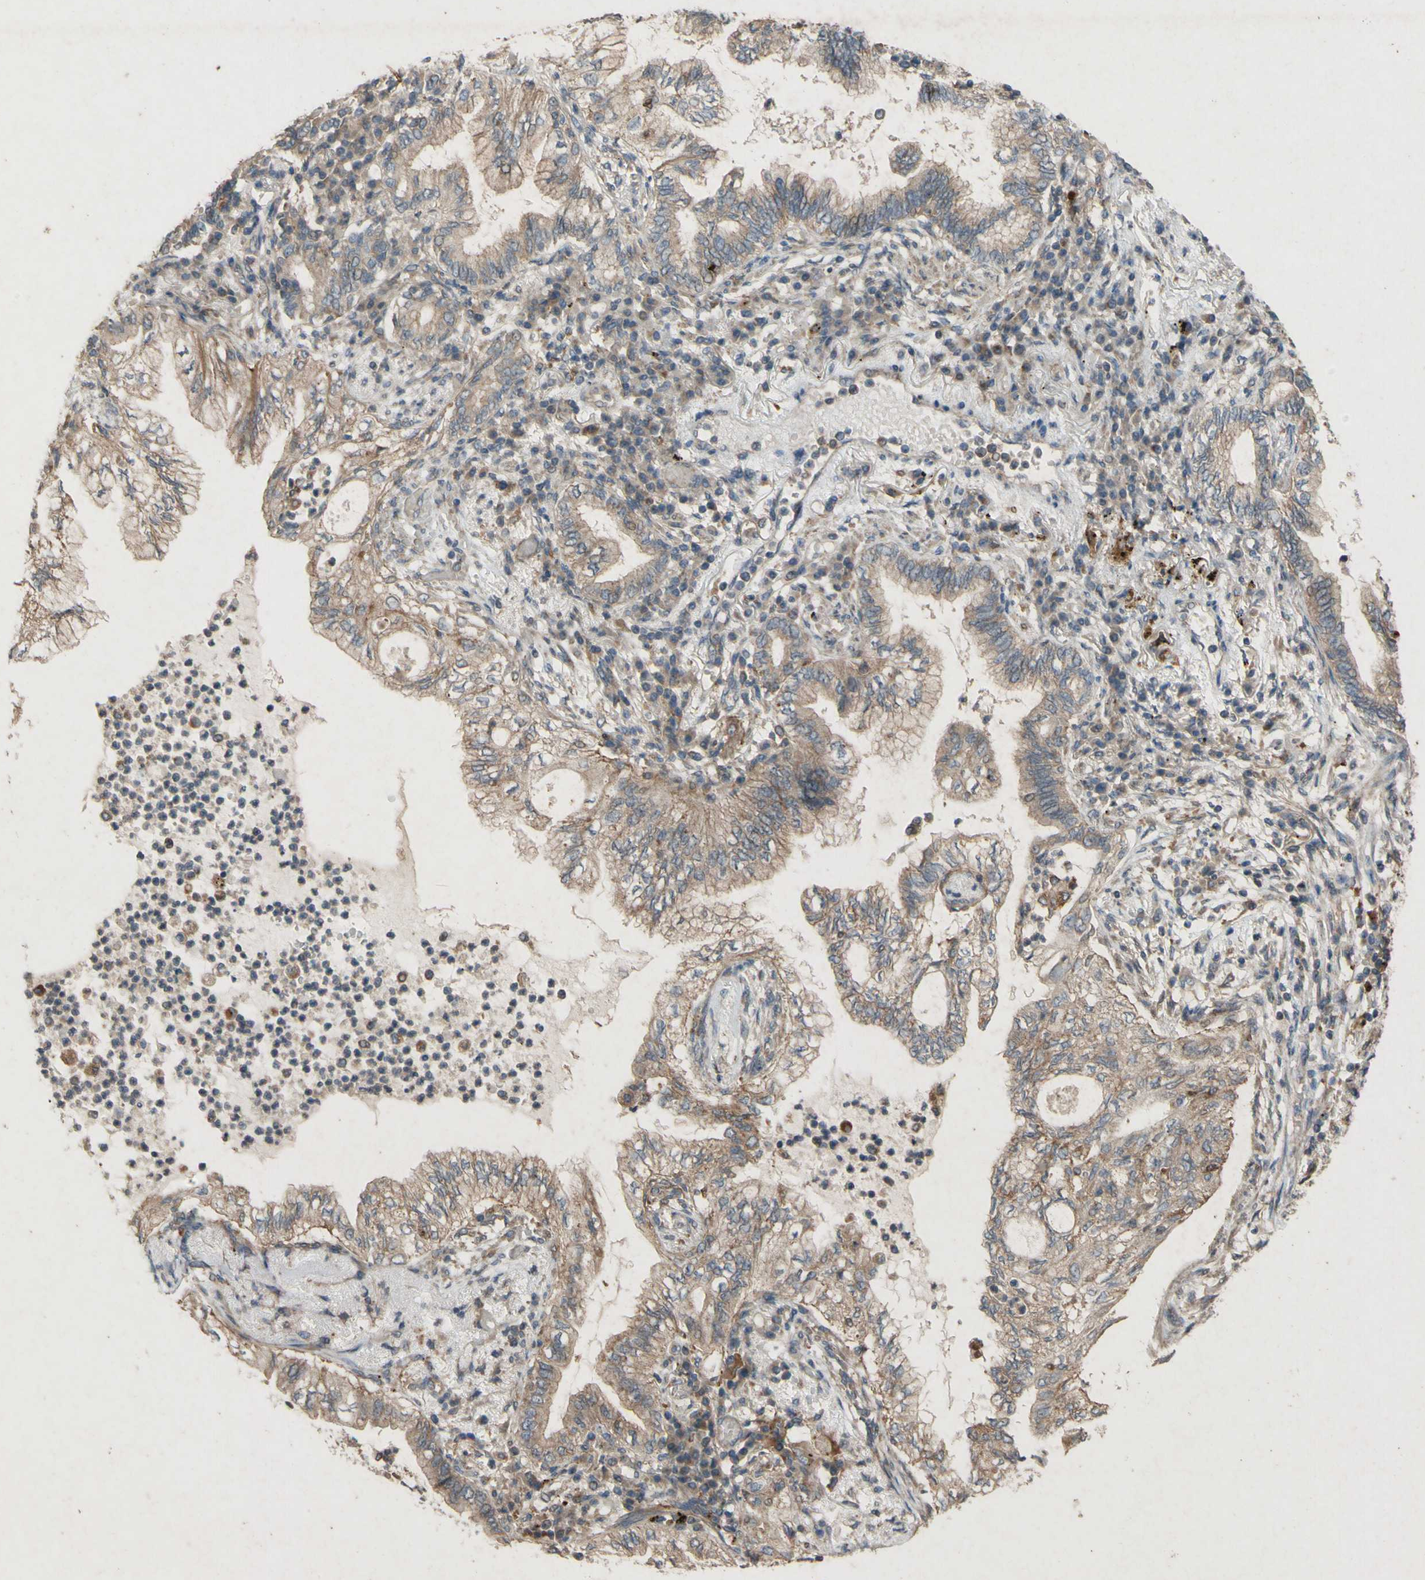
{"staining": {"intensity": "weak", "quantity": "25%-75%", "location": "cytoplasmic/membranous"}, "tissue": "lung cancer", "cell_type": "Tumor cells", "image_type": "cancer", "snomed": [{"axis": "morphology", "description": "Normal tissue, NOS"}, {"axis": "morphology", "description": "Adenocarcinoma, NOS"}, {"axis": "topography", "description": "Bronchus"}, {"axis": "topography", "description": "Lung"}], "caption": "IHC micrograph of adenocarcinoma (lung) stained for a protein (brown), which reveals low levels of weak cytoplasmic/membranous positivity in approximately 25%-75% of tumor cells.", "gene": "ATP6V1F", "patient": {"sex": "female", "age": 70}}